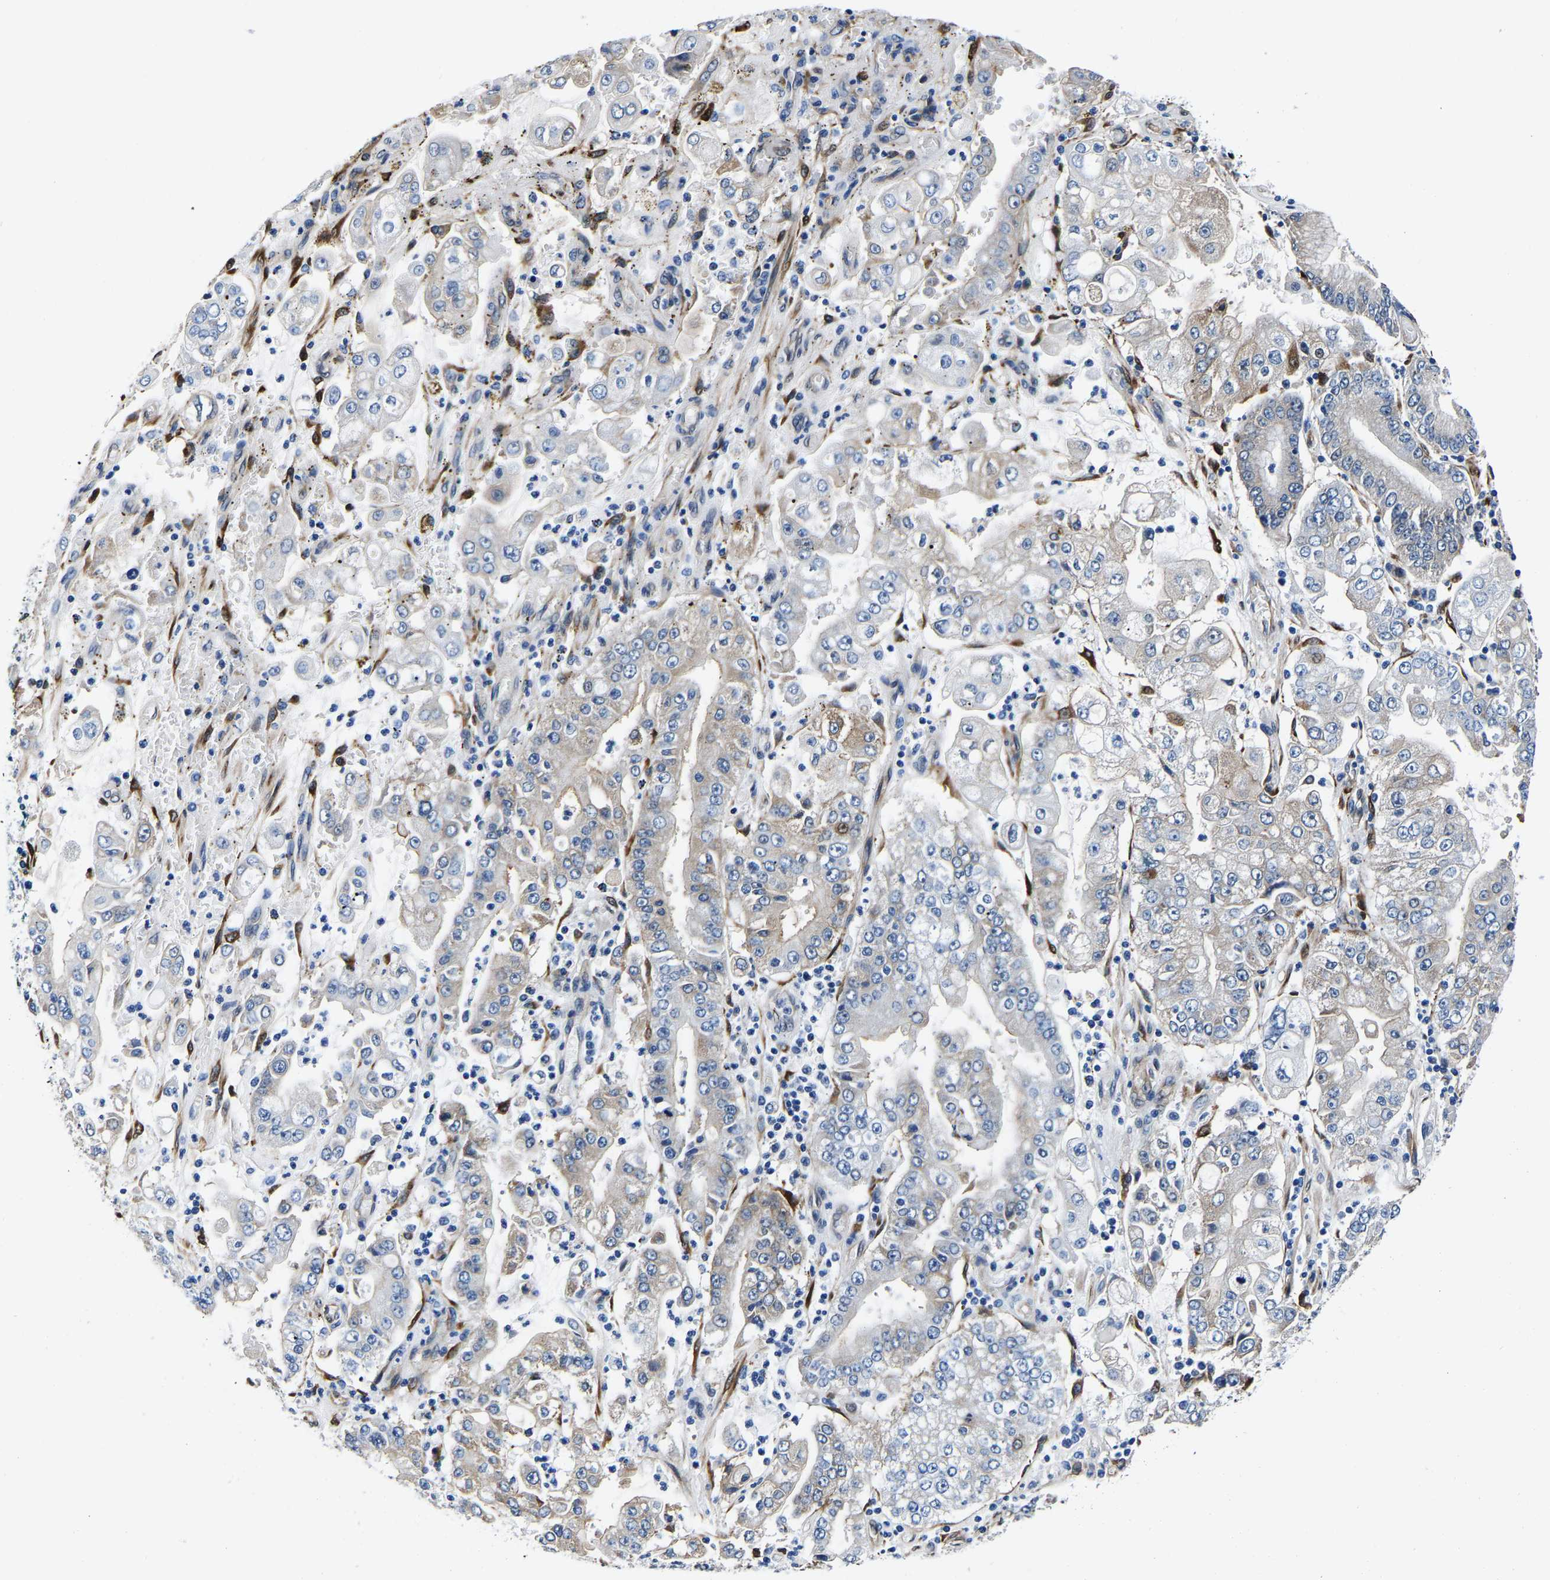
{"staining": {"intensity": "negative", "quantity": "none", "location": "none"}, "tissue": "stomach cancer", "cell_type": "Tumor cells", "image_type": "cancer", "snomed": [{"axis": "morphology", "description": "Adenocarcinoma, NOS"}, {"axis": "topography", "description": "Stomach"}], "caption": "Protein analysis of stomach cancer reveals no significant staining in tumor cells. (DAB IHC with hematoxylin counter stain).", "gene": "S100A13", "patient": {"sex": "male", "age": 76}}